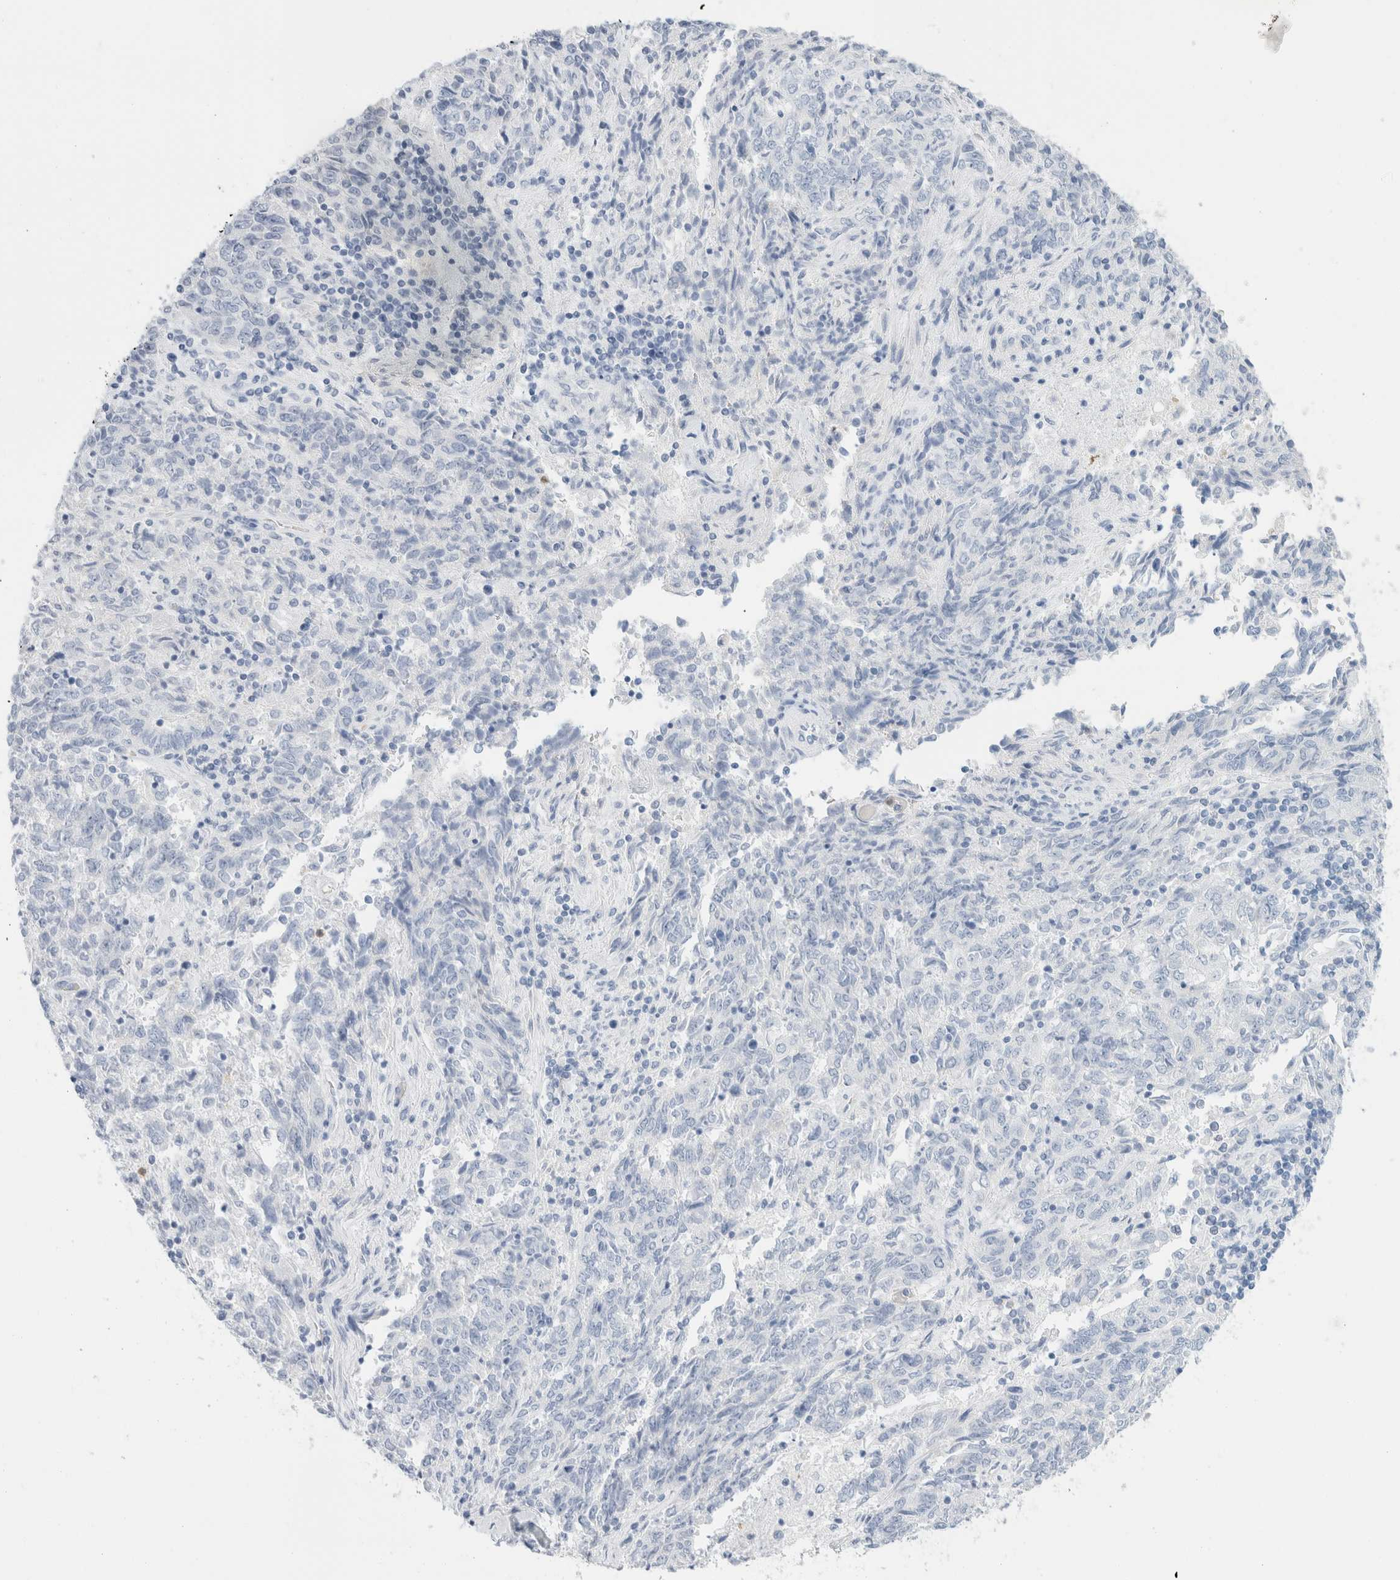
{"staining": {"intensity": "negative", "quantity": "none", "location": "none"}, "tissue": "endometrial cancer", "cell_type": "Tumor cells", "image_type": "cancer", "snomed": [{"axis": "morphology", "description": "Adenocarcinoma, NOS"}, {"axis": "topography", "description": "Endometrium"}], "caption": "A photomicrograph of endometrial cancer (adenocarcinoma) stained for a protein exhibits no brown staining in tumor cells.", "gene": "ARG1", "patient": {"sex": "female", "age": 80}}